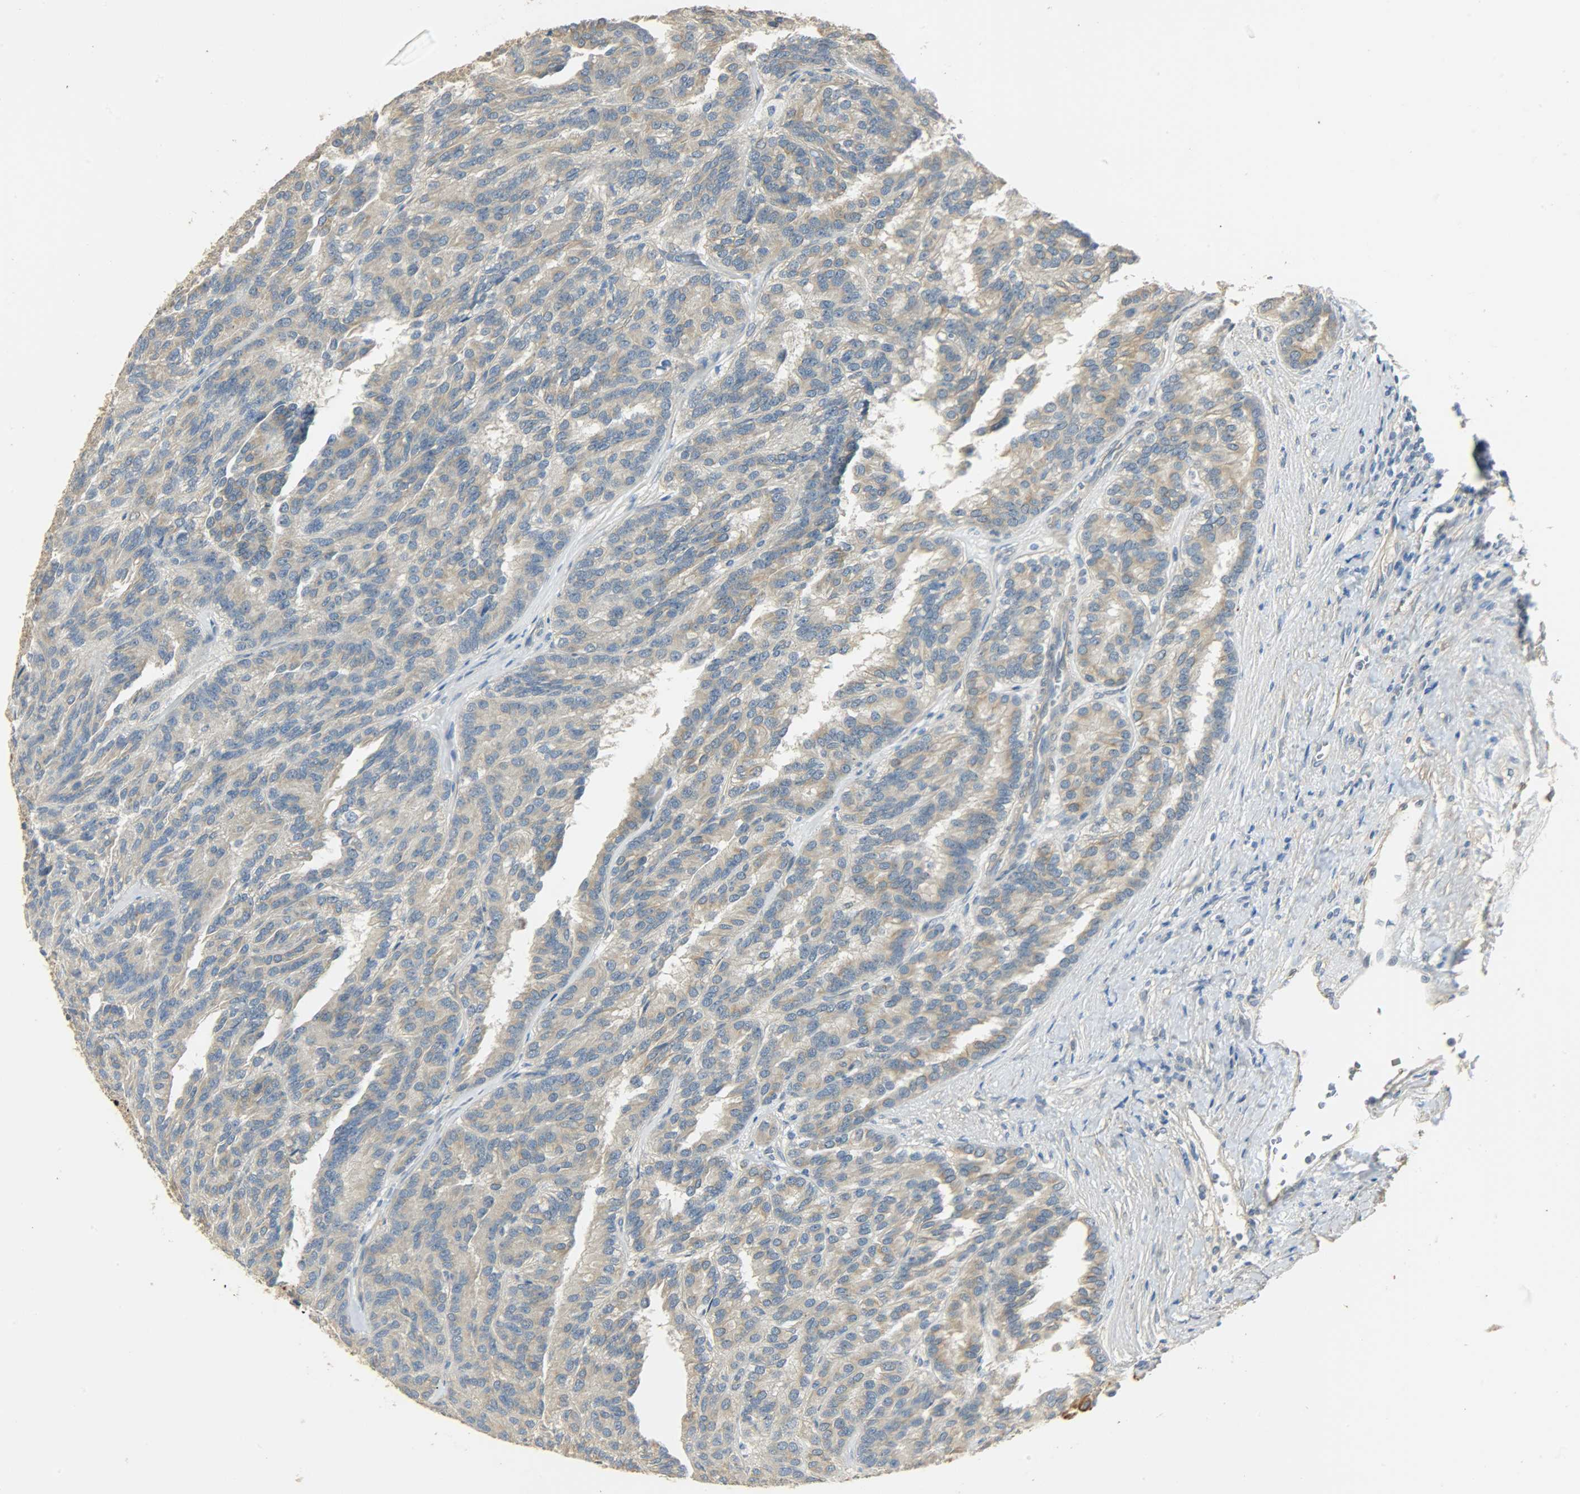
{"staining": {"intensity": "moderate", "quantity": "25%-75%", "location": "cytoplasmic/membranous"}, "tissue": "renal cancer", "cell_type": "Tumor cells", "image_type": "cancer", "snomed": [{"axis": "morphology", "description": "Adenocarcinoma, NOS"}, {"axis": "topography", "description": "Kidney"}], "caption": "Renal cancer (adenocarcinoma) stained with a brown dye shows moderate cytoplasmic/membranous positive staining in approximately 25%-75% of tumor cells.", "gene": "USP13", "patient": {"sex": "male", "age": 46}}